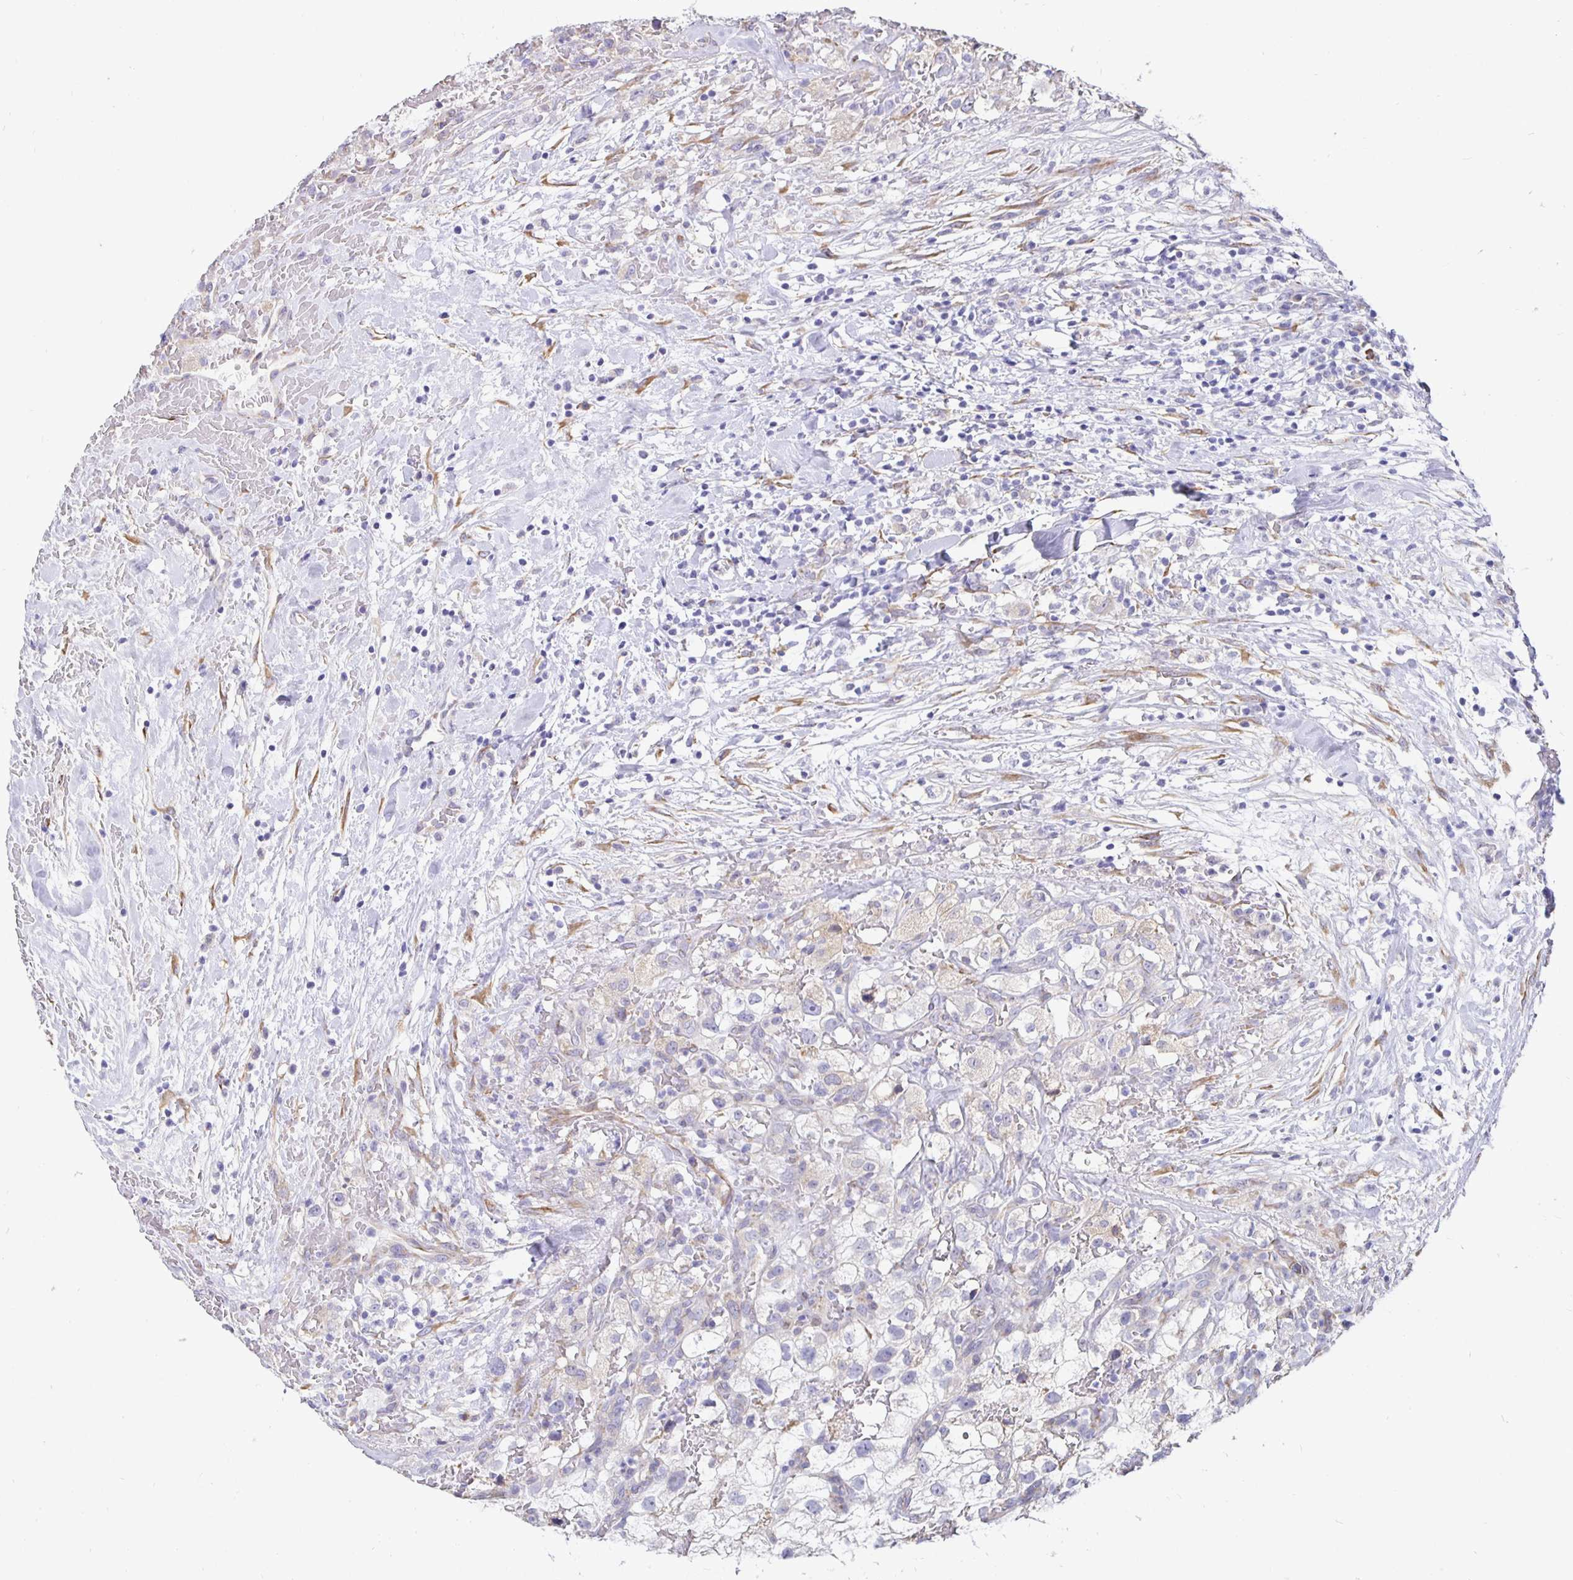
{"staining": {"intensity": "negative", "quantity": "none", "location": "none"}, "tissue": "renal cancer", "cell_type": "Tumor cells", "image_type": "cancer", "snomed": [{"axis": "morphology", "description": "Adenocarcinoma, NOS"}, {"axis": "topography", "description": "Kidney"}], "caption": "Human renal cancer stained for a protein using immunohistochemistry displays no expression in tumor cells.", "gene": "DNAI2", "patient": {"sex": "male", "age": 59}}